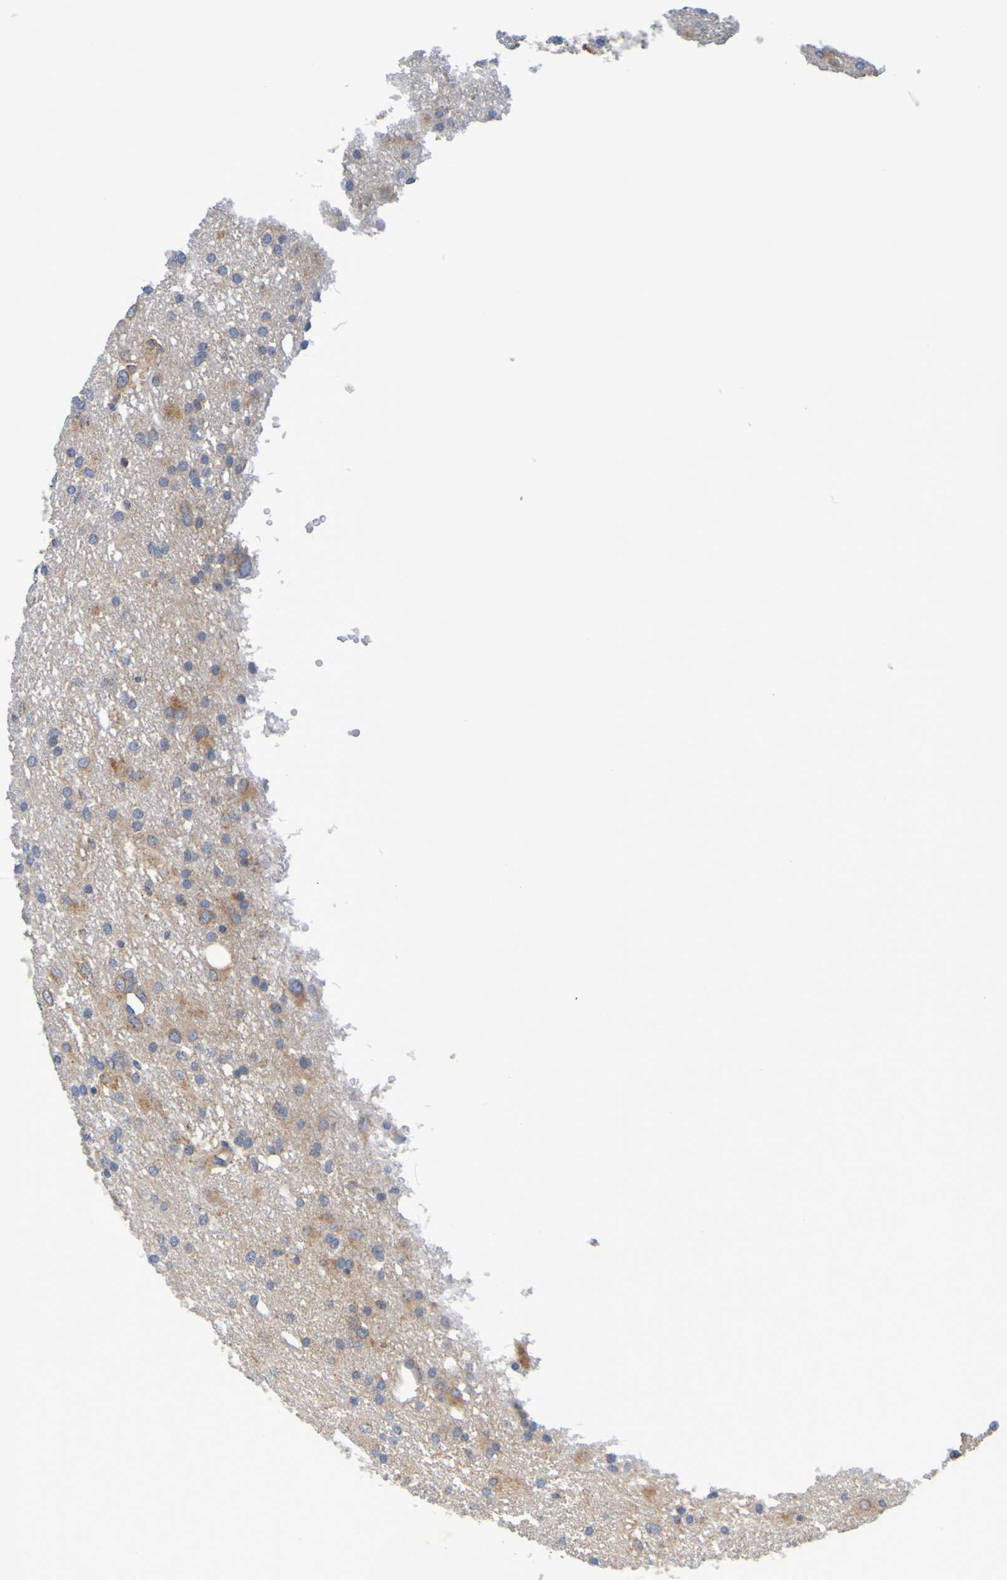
{"staining": {"intensity": "moderate", "quantity": "25%-75%", "location": "cytoplasmic/membranous"}, "tissue": "glioma", "cell_type": "Tumor cells", "image_type": "cancer", "snomed": [{"axis": "morphology", "description": "Glioma, malignant, High grade"}, {"axis": "topography", "description": "Brain"}], "caption": "Glioma stained with a brown dye displays moderate cytoplasmic/membranous positive staining in approximately 25%-75% of tumor cells.", "gene": "CCDC51", "patient": {"sex": "female", "age": 59}}